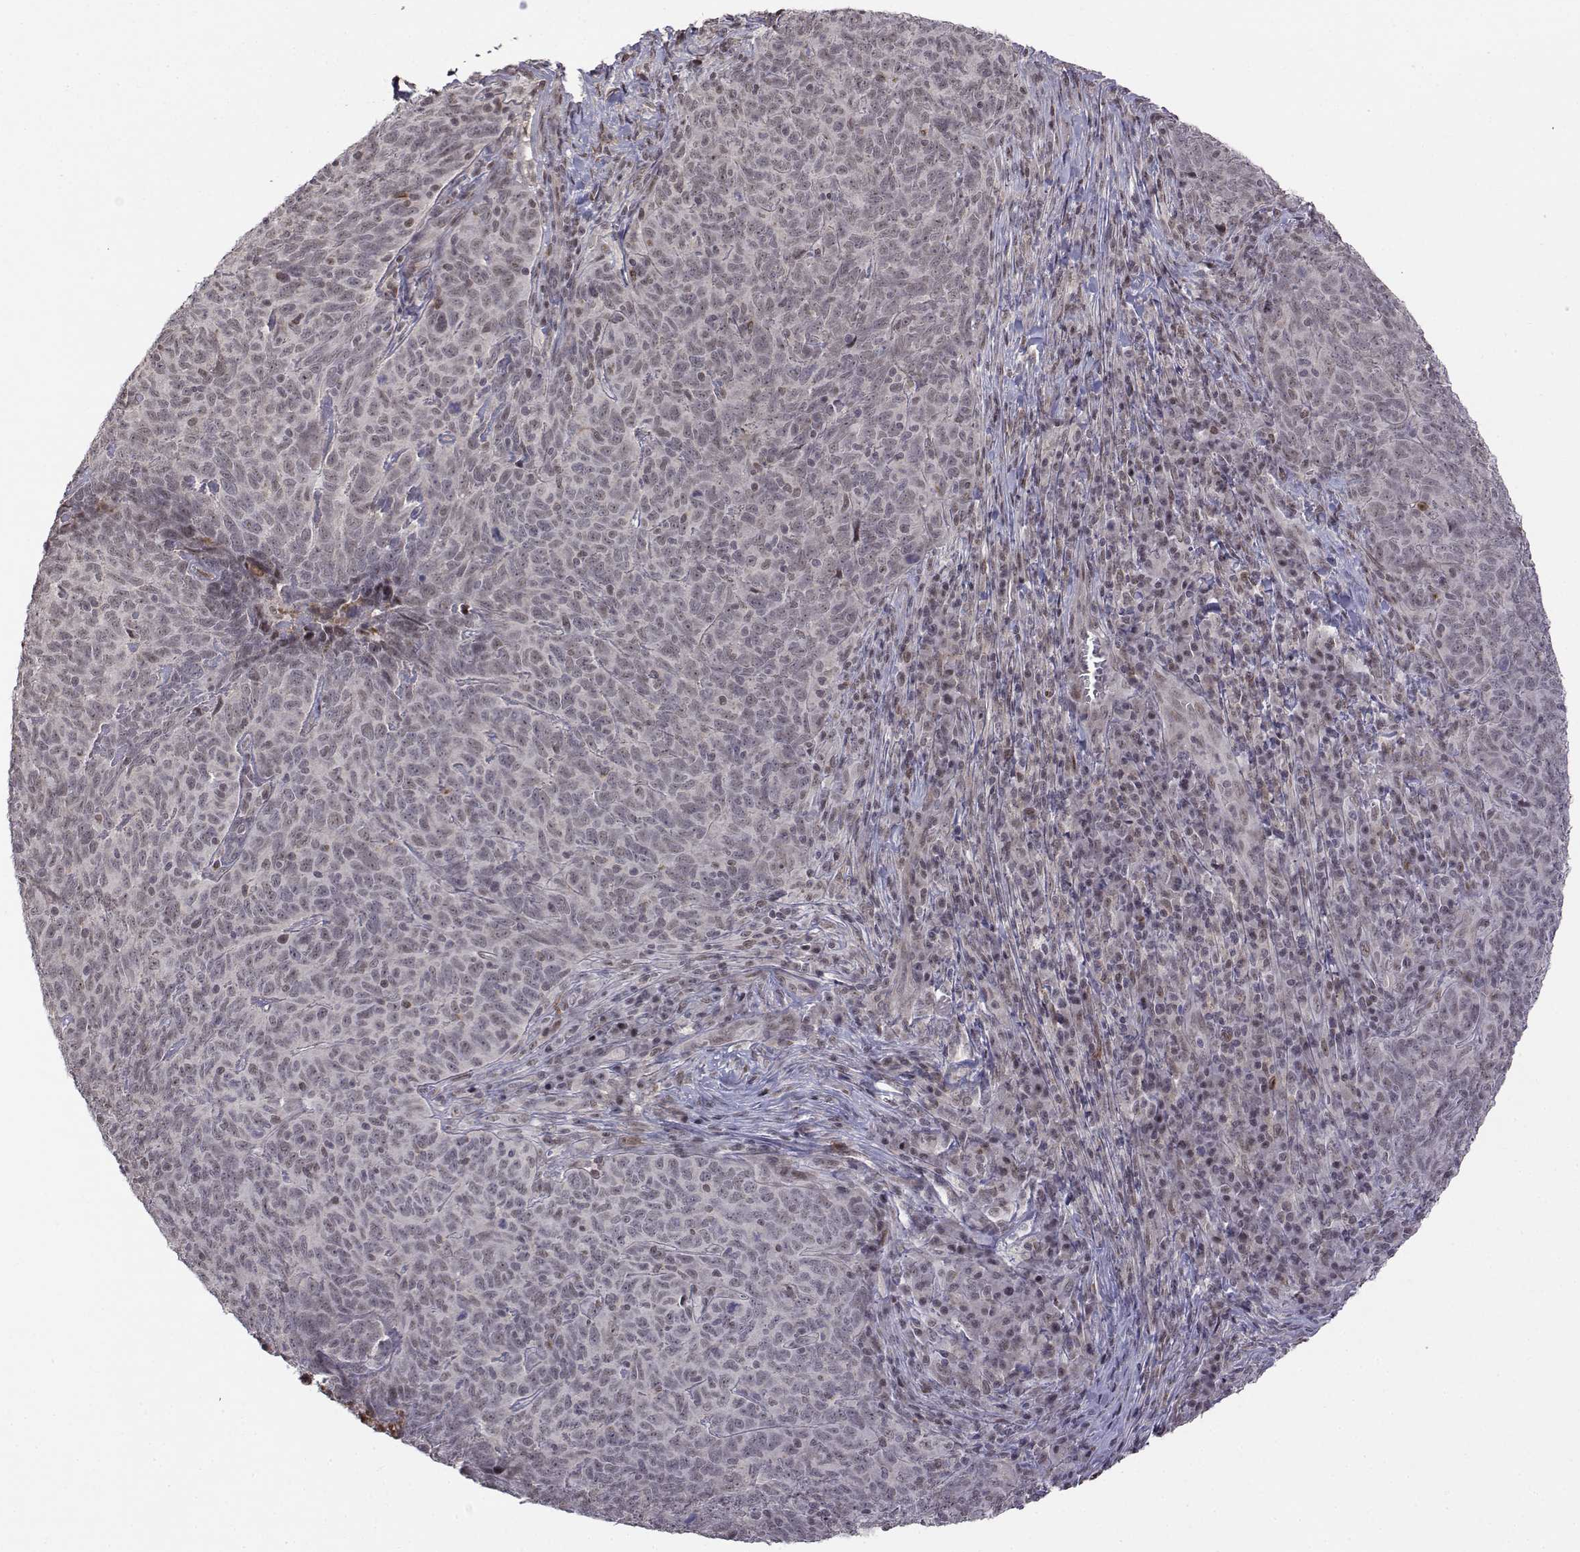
{"staining": {"intensity": "negative", "quantity": "none", "location": "none"}, "tissue": "skin cancer", "cell_type": "Tumor cells", "image_type": "cancer", "snomed": [{"axis": "morphology", "description": "Squamous cell carcinoma, NOS"}, {"axis": "topography", "description": "Skin"}, {"axis": "topography", "description": "Anal"}], "caption": "DAB (3,3'-diaminobenzidine) immunohistochemical staining of human skin squamous cell carcinoma shows no significant positivity in tumor cells.", "gene": "ITGA7", "patient": {"sex": "female", "age": 51}}